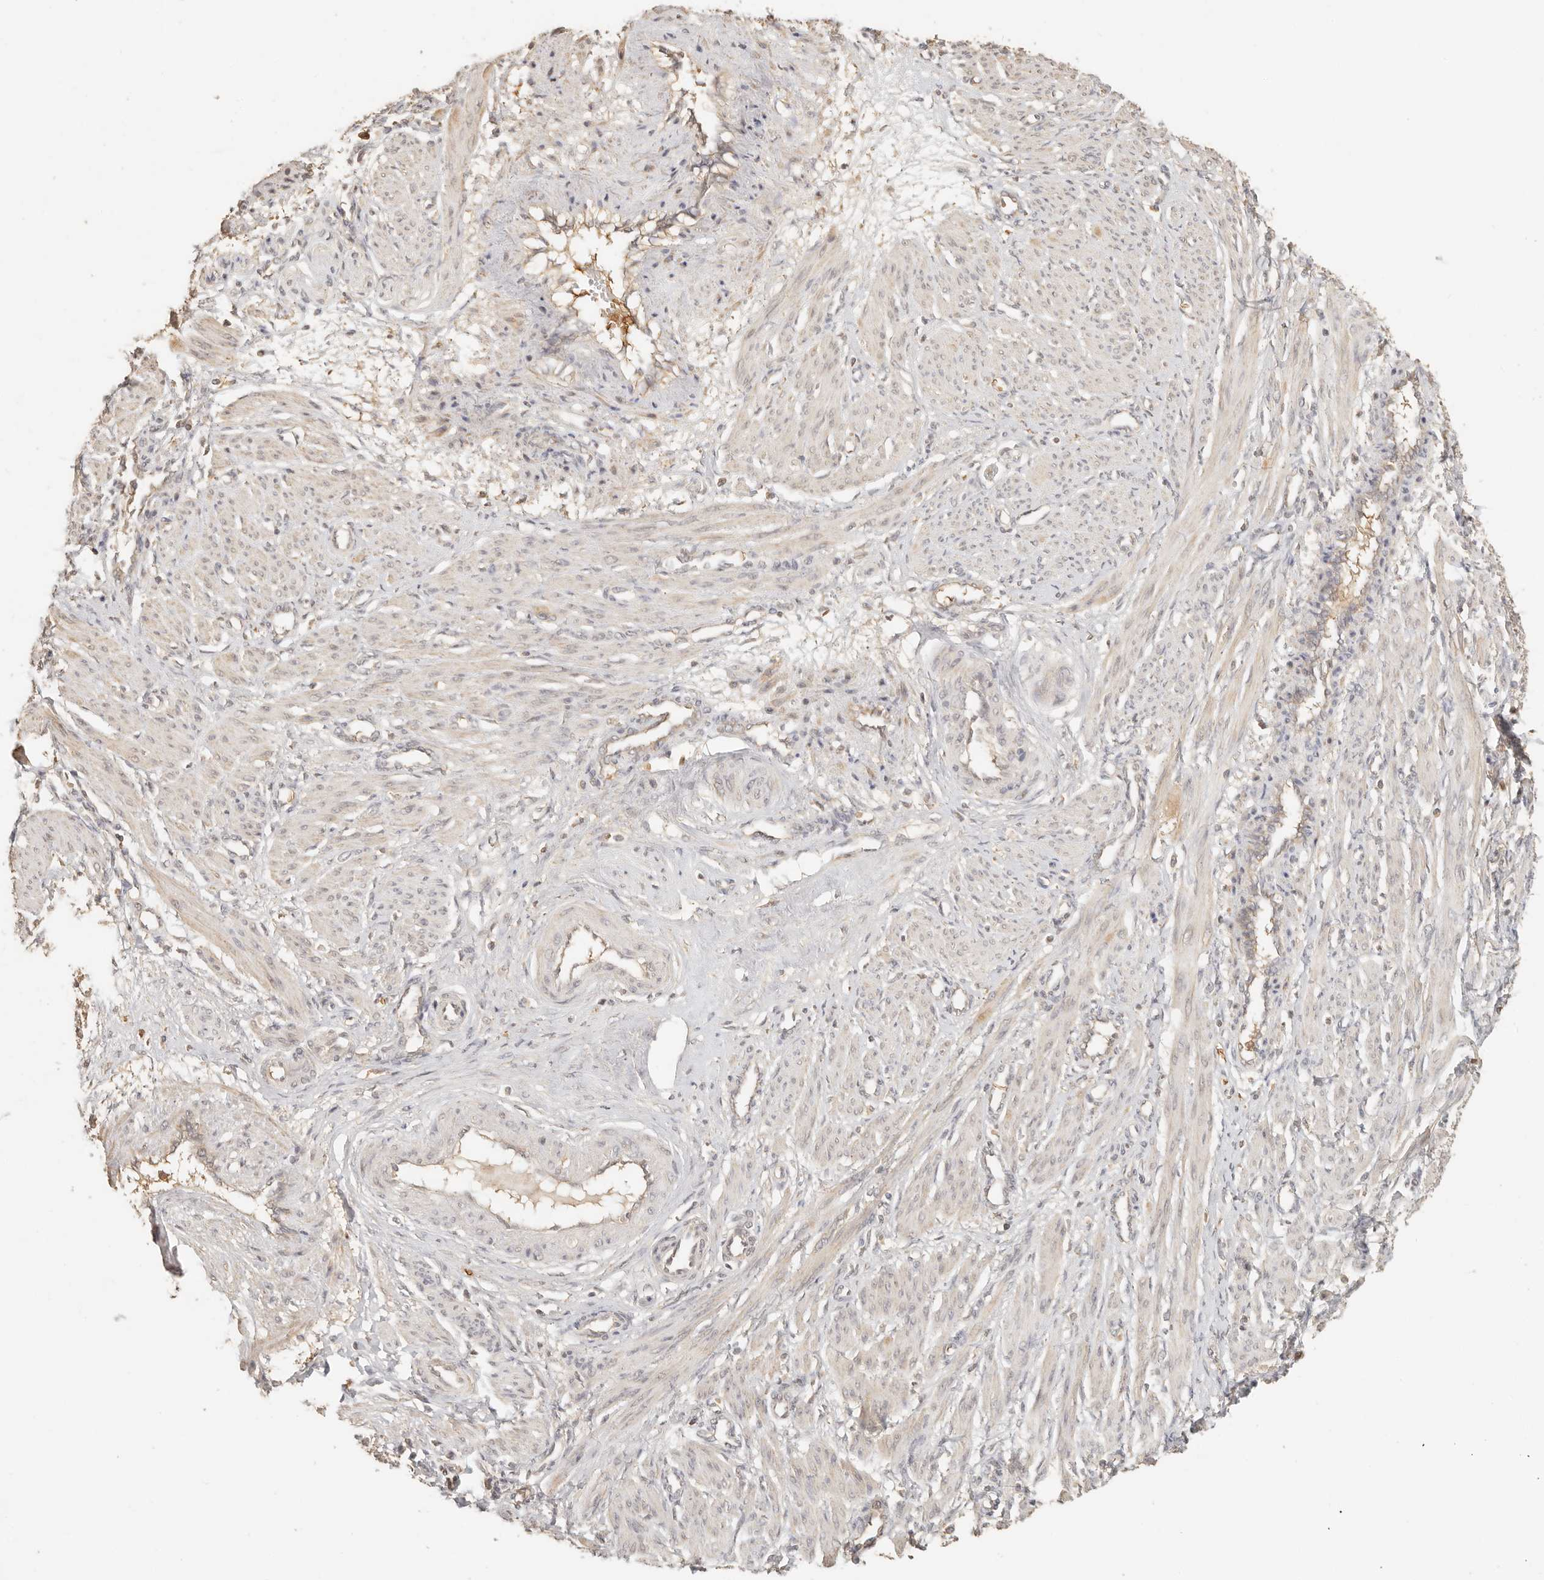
{"staining": {"intensity": "weak", "quantity": "25%-75%", "location": "cytoplasmic/membranous"}, "tissue": "smooth muscle", "cell_type": "Smooth muscle cells", "image_type": "normal", "snomed": [{"axis": "morphology", "description": "Normal tissue, NOS"}, {"axis": "topography", "description": "Endometrium"}], "caption": "Immunohistochemical staining of normal human smooth muscle displays 25%-75% levels of weak cytoplasmic/membranous protein expression in about 25%-75% of smooth muscle cells. (DAB IHC, brown staining for protein, blue staining for nuclei).", "gene": "INTS11", "patient": {"sex": "female", "age": 33}}